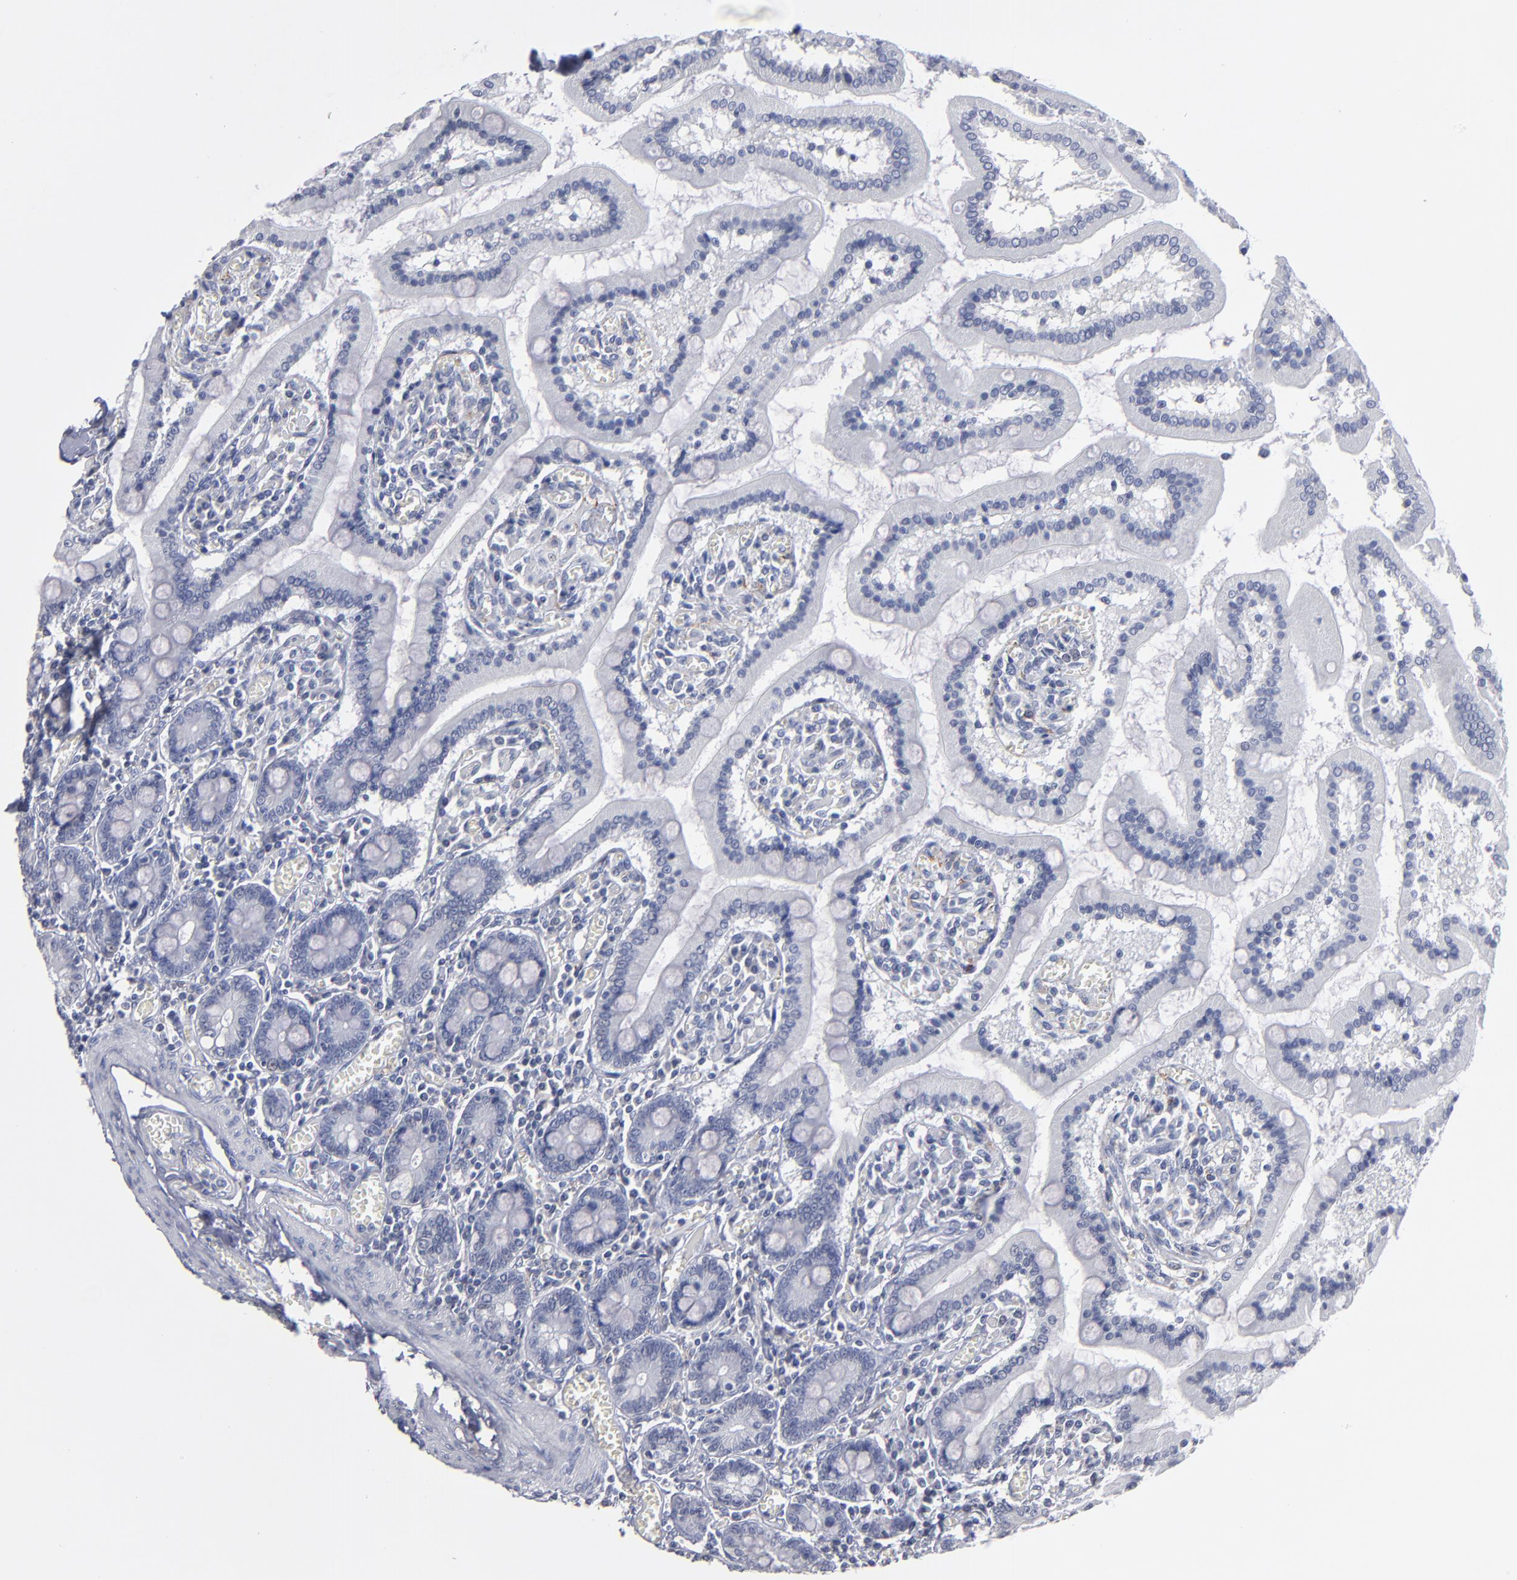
{"staining": {"intensity": "negative", "quantity": "none", "location": "none"}, "tissue": "small intestine", "cell_type": "Glandular cells", "image_type": "normal", "snomed": [{"axis": "morphology", "description": "Normal tissue, NOS"}, {"axis": "topography", "description": "Small intestine"}], "caption": "Glandular cells show no significant protein staining in normal small intestine. (DAB IHC visualized using brightfield microscopy, high magnification).", "gene": "RPH3A", "patient": {"sex": "male", "age": 59}}